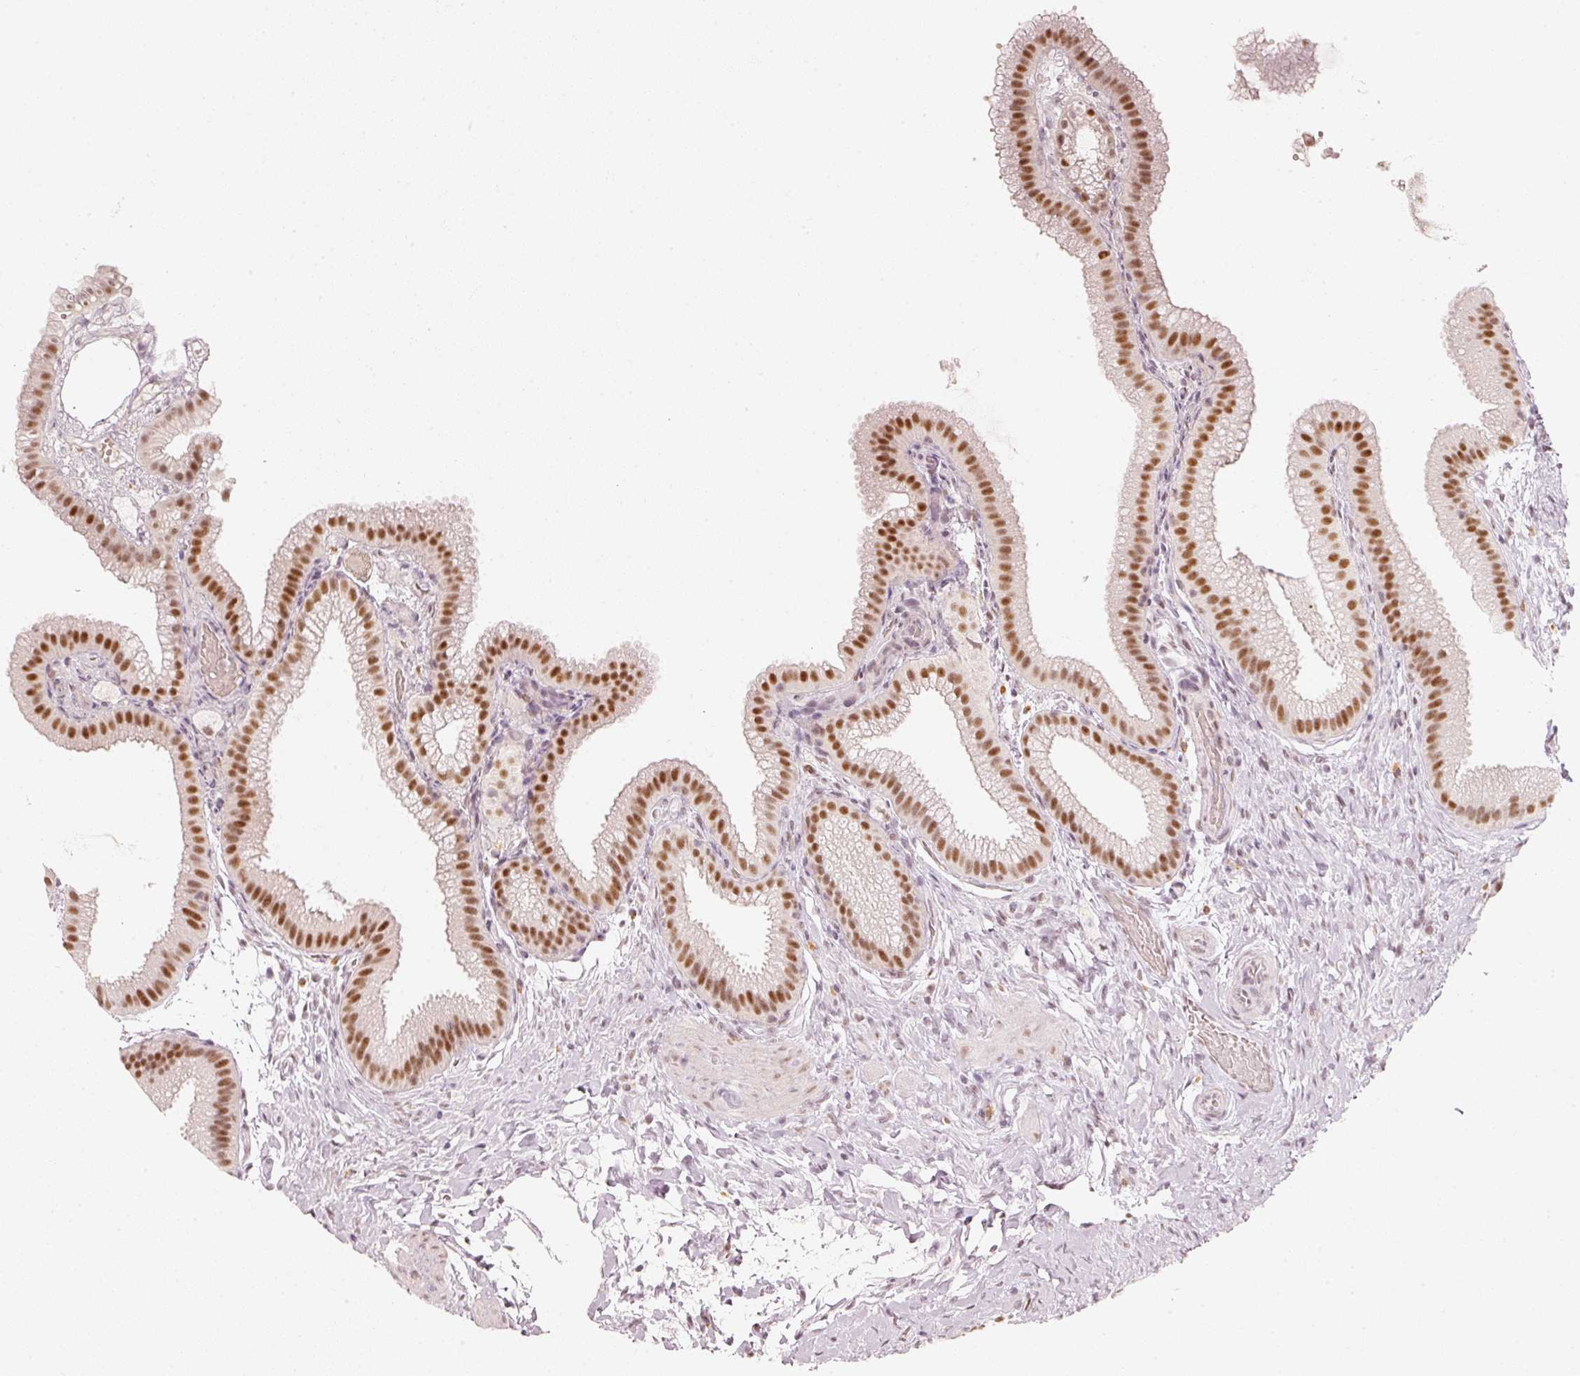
{"staining": {"intensity": "strong", "quantity": ">75%", "location": "nuclear"}, "tissue": "gallbladder", "cell_type": "Glandular cells", "image_type": "normal", "snomed": [{"axis": "morphology", "description": "Normal tissue, NOS"}, {"axis": "topography", "description": "Gallbladder"}], "caption": "Immunohistochemistry histopathology image of normal gallbladder: gallbladder stained using immunohistochemistry exhibits high levels of strong protein expression localized specifically in the nuclear of glandular cells, appearing as a nuclear brown color.", "gene": "PPP1R10", "patient": {"sex": "female", "age": 63}}